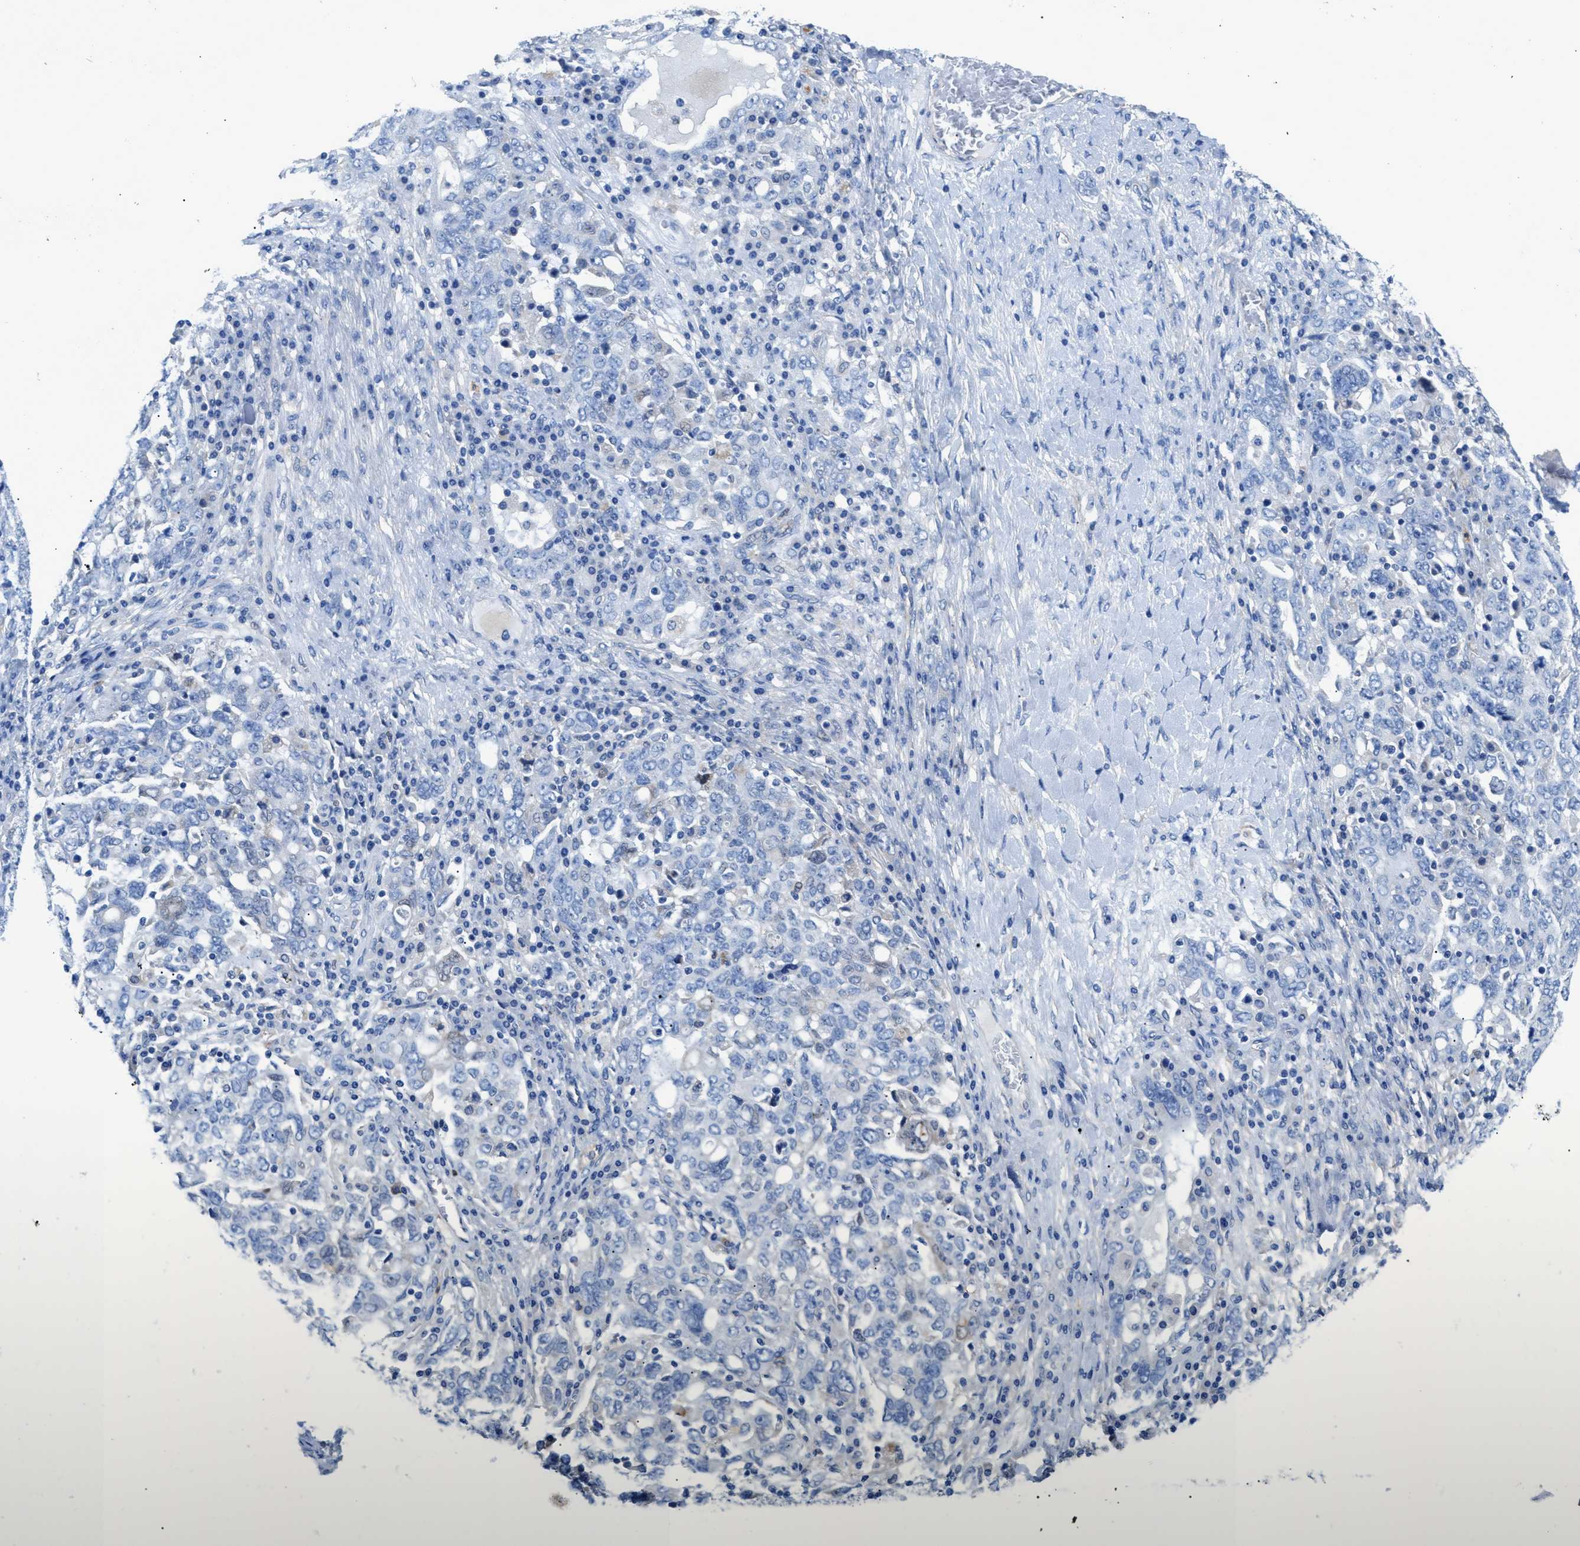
{"staining": {"intensity": "negative", "quantity": "none", "location": "none"}, "tissue": "ovarian cancer", "cell_type": "Tumor cells", "image_type": "cancer", "snomed": [{"axis": "morphology", "description": "Carcinoma, endometroid"}, {"axis": "topography", "description": "Ovary"}], "caption": "The histopathology image shows no staining of tumor cells in ovarian cancer (endometroid carcinoma). (DAB (3,3'-diaminobenzidine) immunohistochemistry (IHC), high magnification).", "gene": "ITPR1", "patient": {"sex": "female", "age": 62}}